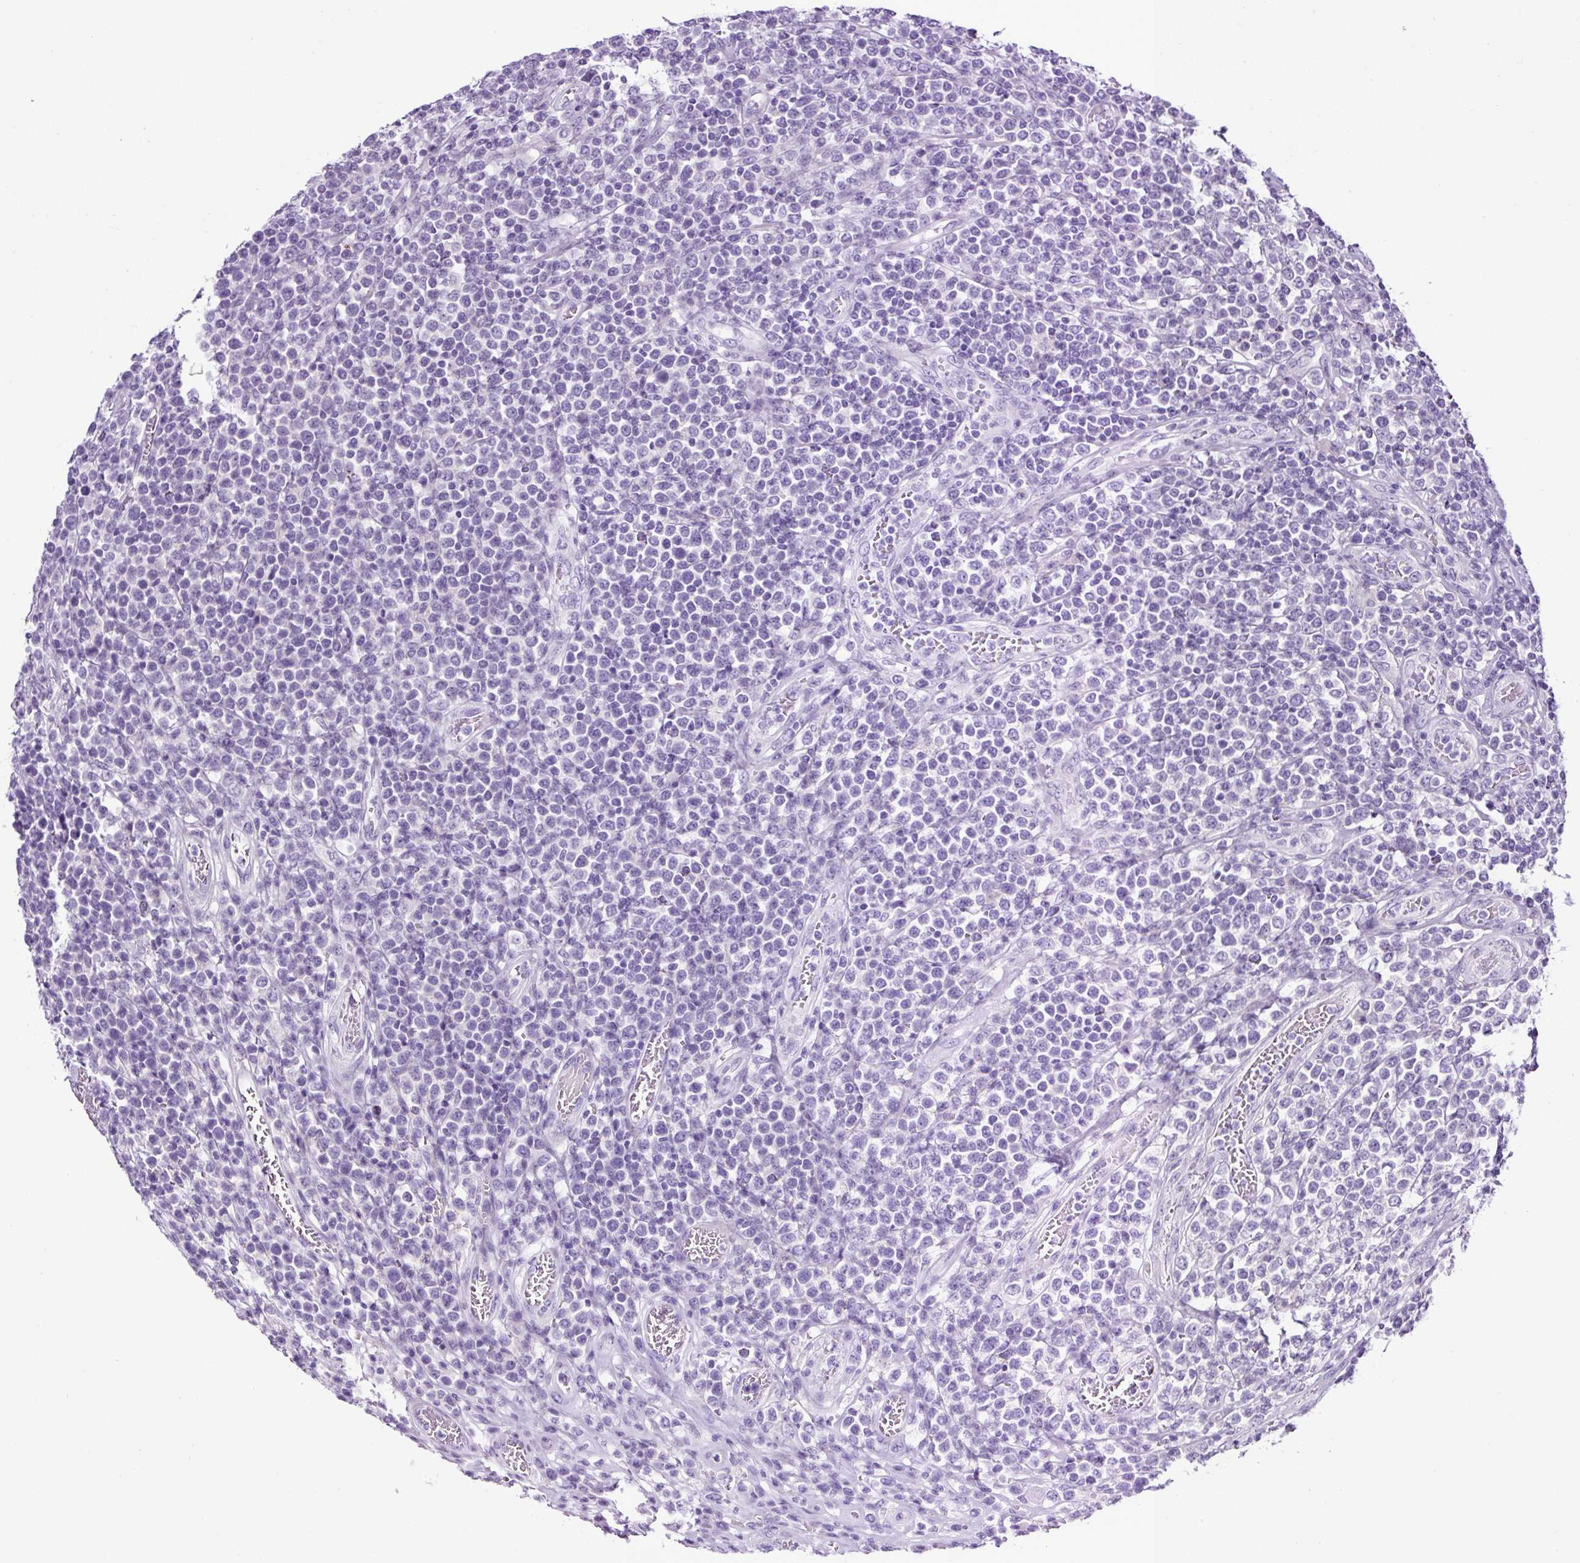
{"staining": {"intensity": "negative", "quantity": "none", "location": "none"}, "tissue": "lymphoma", "cell_type": "Tumor cells", "image_type": "cancer", "snomed": [{"axis": "morphology", "description": "Malignant lymphoma, non-Hodgkin's type, High grade"}, {"axis": "topography", "description": "Soft tissue"}], "caption": "Micrograph shows no significant protein expression in tumor cells of lymphoma. (DAB (3,3'-diaminobenzidine) immunohistochemistry with hematoxylin counter stain).", "gene": "SP8", "patient": {"sex": "female", "age": 56}}